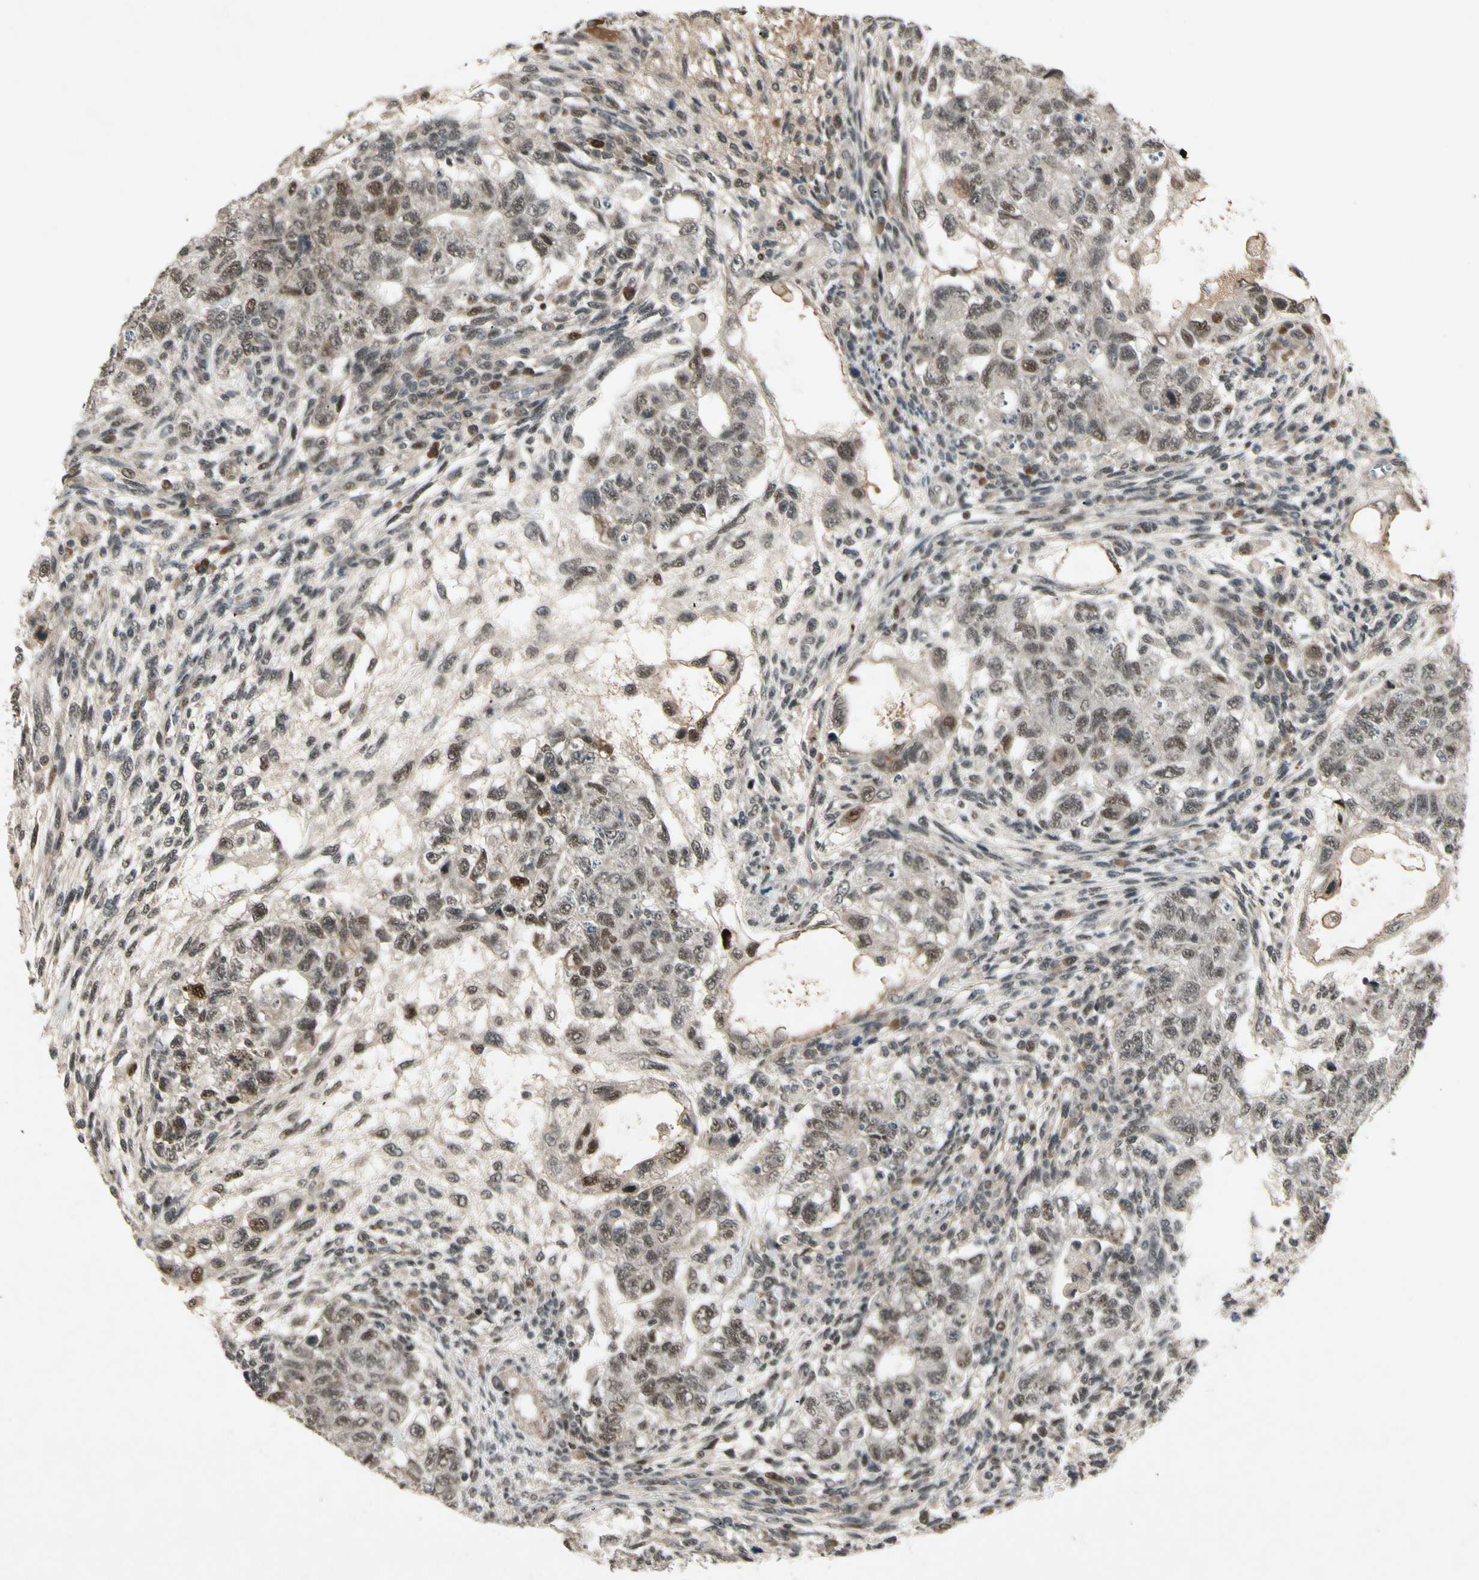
{"staining": {"intensity": "moderate", "quantity": "<25%", "location": "nuclear"}, "tissue": "testis cancer", "cell_type": "Tumor cells", "image_type": "cancer", "snomed": [{"axis": "morphology", "description": "Normal tissue, NOS"}, {"axis": "morphology", "description": "Carcinoma, Embryonal, NOS"}, {"axis": "topography", "description": "Testis"}], "caption": "IHC photomicrograph of human embryonal carcinoma (testis) stained for a protein (brown), which displays low levels of moderate nuclear staining in about <25% of tumor cells.", "gene": "CDK11A", "patient": {"sex": "male", "age": 36}}